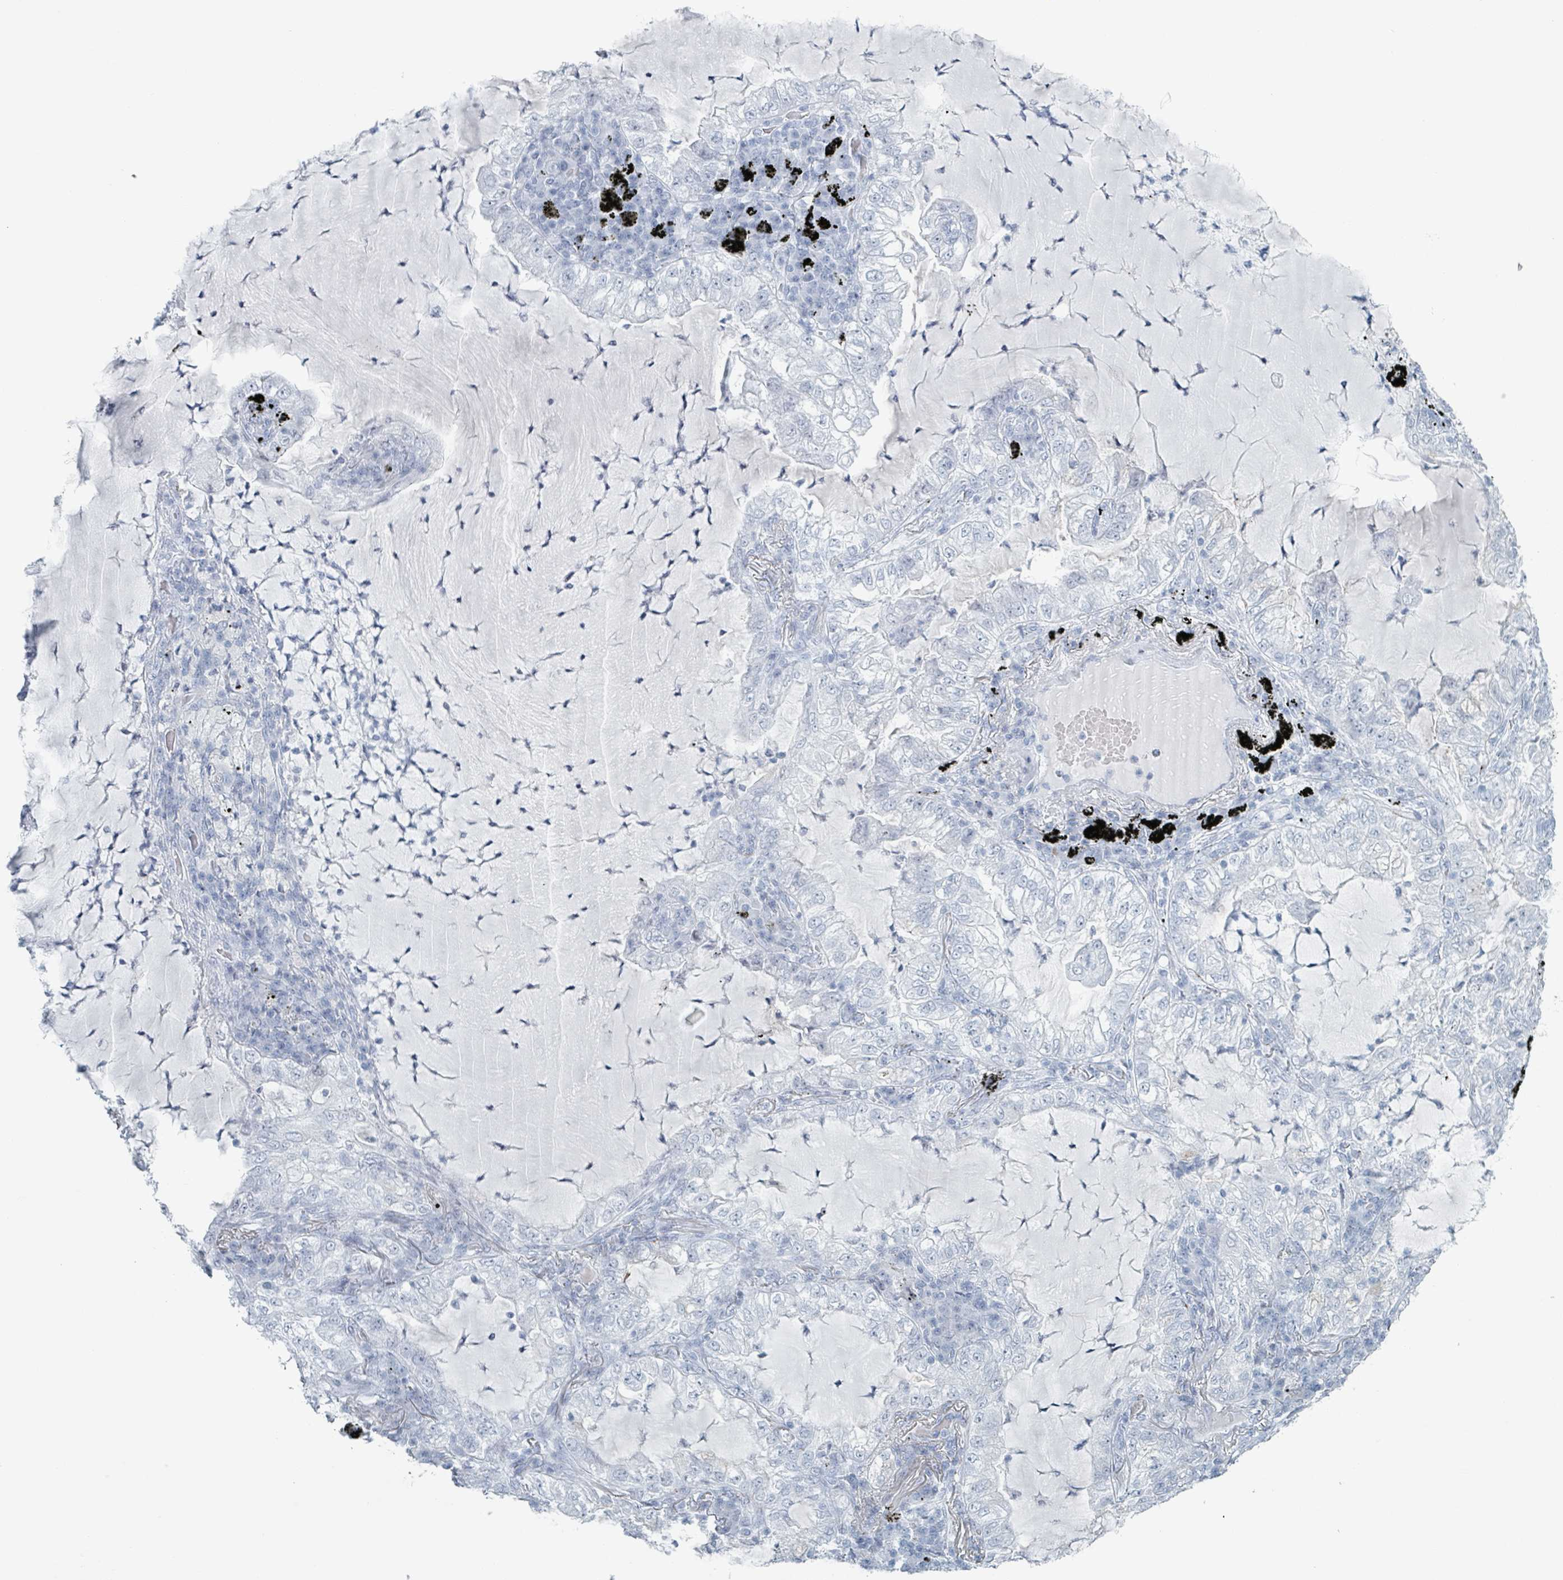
{"staining": {"intensity": "negative", "quantity": "none", "location": "none"}, "tissue": "lung cancer", "cell_type": "Tumor cells", "image_type": "cancer", "snomed": [{"axis": "morphology", "description": "Adenocarcinoma, NOS"}, {"axis": "topography", "description": "Lung"}], "caption": "Immunohistochemistry photomicrograph of neoplastic tissue: human adenocarcinoma (lung) stained with DAB (3,3'-diaminobenzidine) shows no significant protein expression in tumor cells.", "gene": "GPR15LG", "patient": {"sex": "female", "age": 73}}